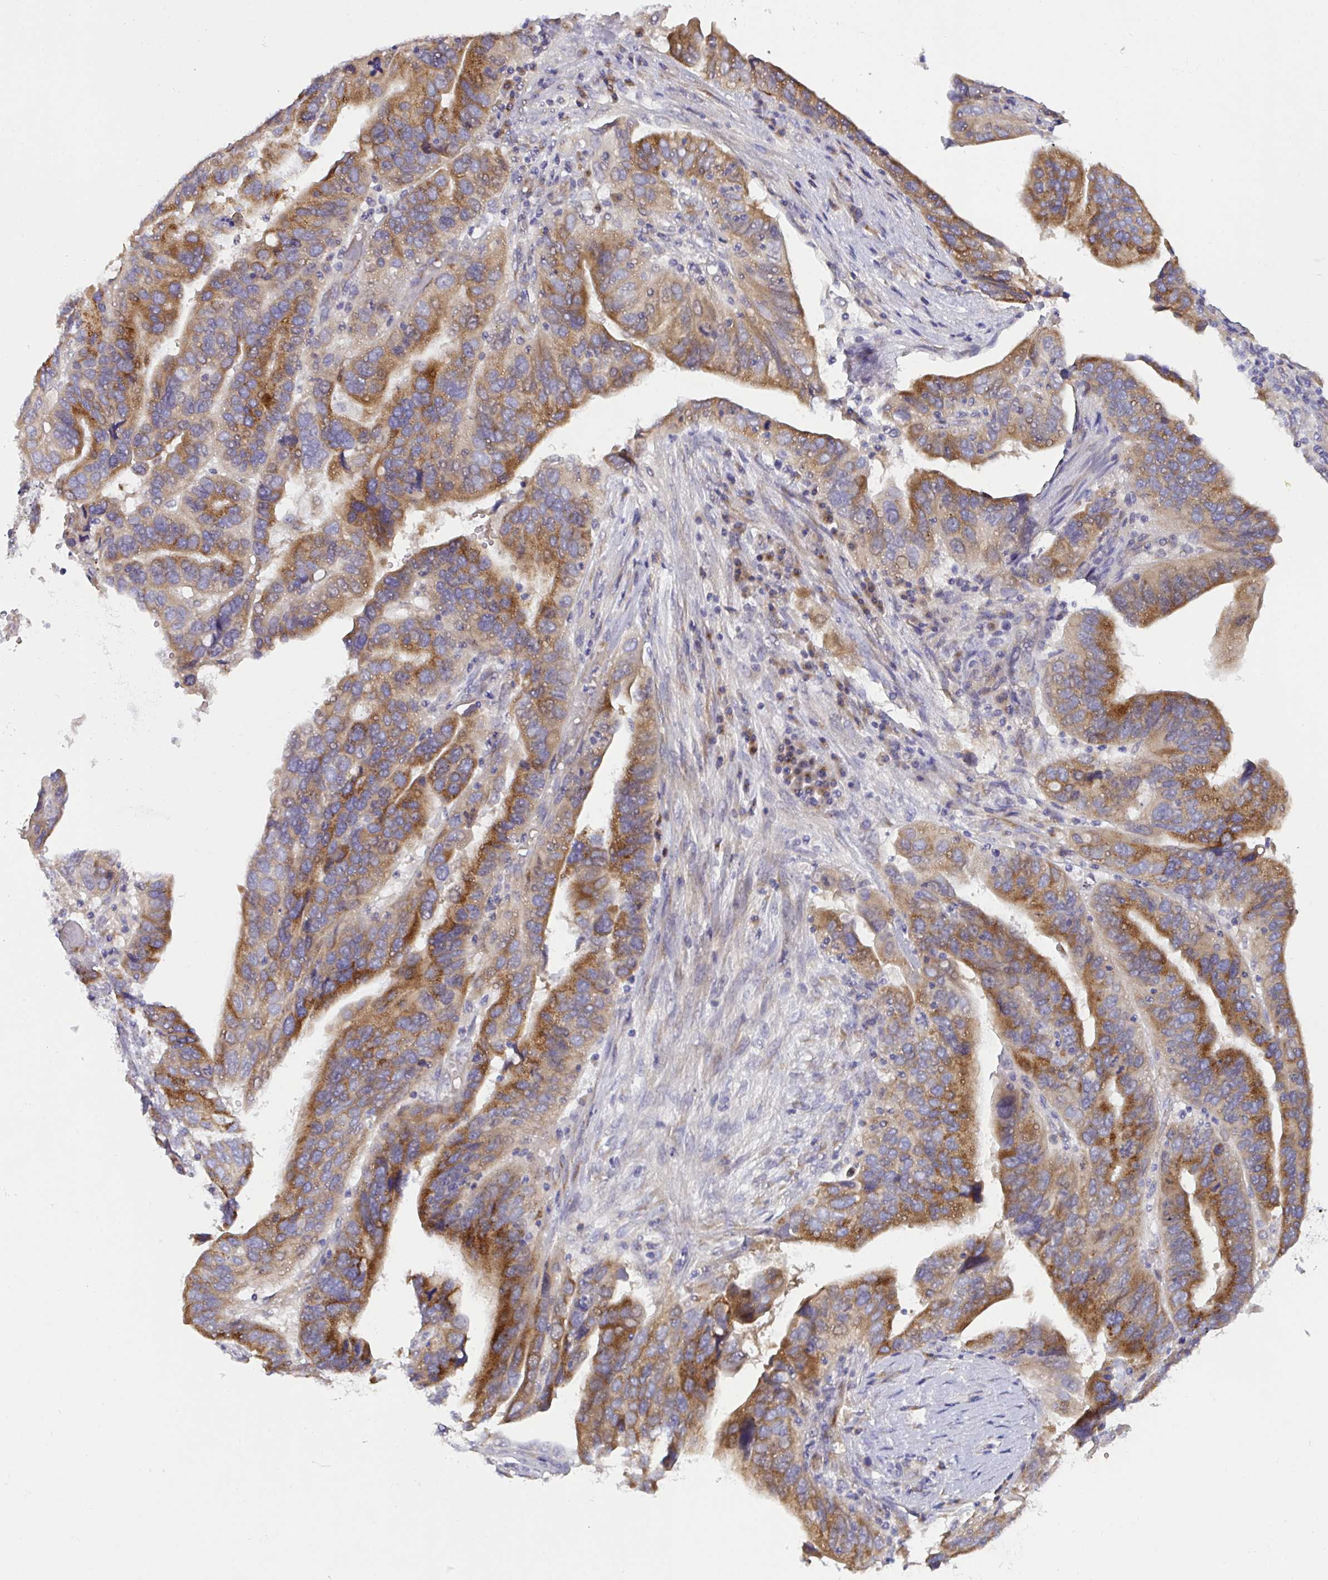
{"staining": {"intensity": "moderate", "quantity": ">75%", "location": "cytoplasmic/membranous"}, "tissue": "ovarian cancer", "cell_type": "Tumor cells", "image_type": "cancer", "snomed": [{"axis": "morphology", "description": "Cystadenocarcinoma, serous, NOS"}, {"axis": "topography", "description": "Ovary"}], "caption": "Serous cystadenocarcinoma (ovarian) stained for a protein reveals moderate cytoplasmic/membranous positivity in tumor cells.", "gene": "MIA3", "patient": {"sex": "female", "age": 79}}